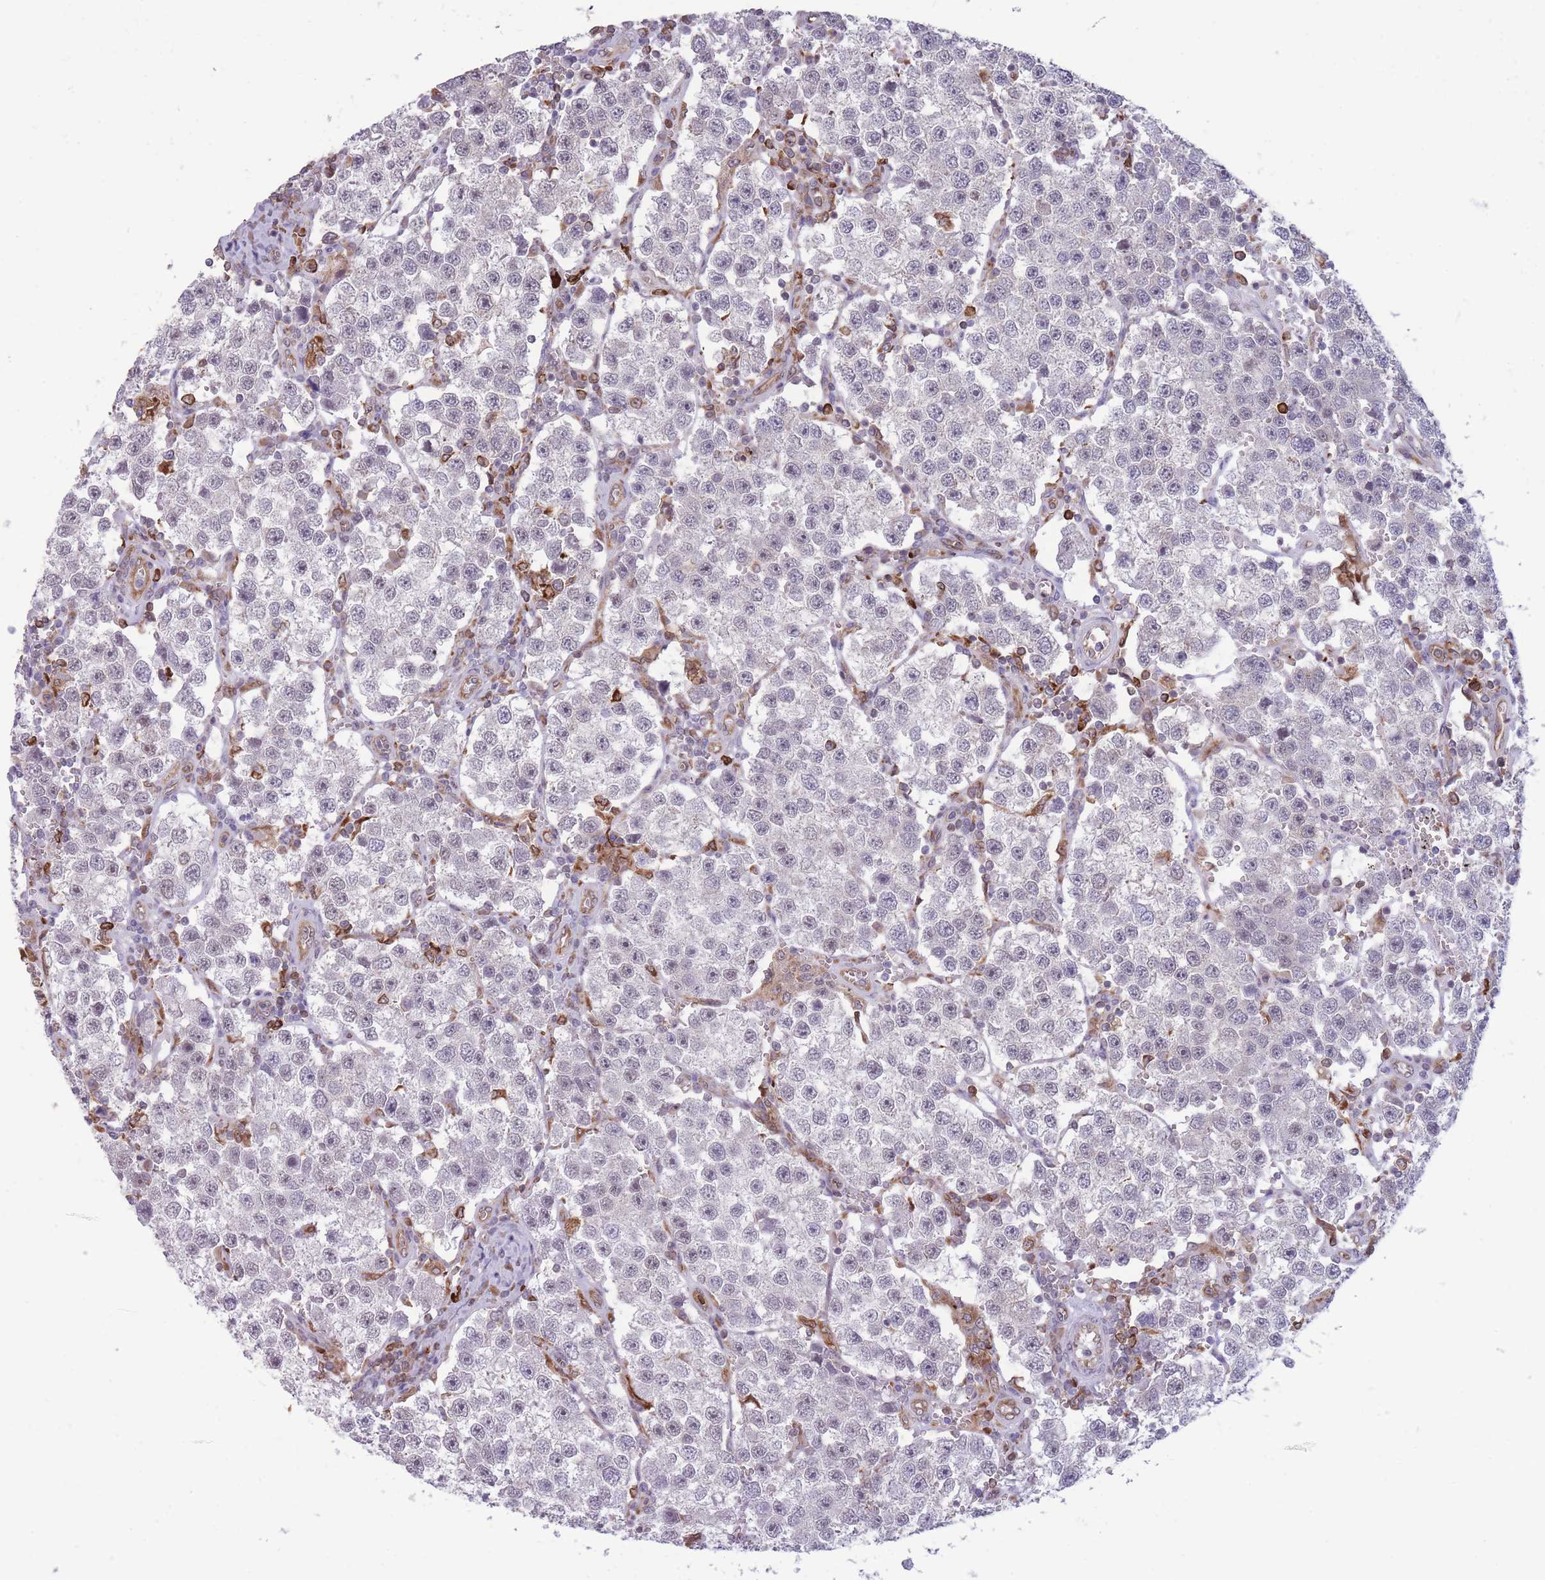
{"staining": {"intensity": "negative", "quantity": "none", "location": "none"}, "tissue": "testis cancer", "cell_type": "Tumor cells", "image_type": "cancer", "snomed": [{"axis": "morphology", "description": "Seminoma, NOS"}, {"axis": "topography", "description": "Testis"}], "caption": "Immunohistochemistry photomicrograph of testis cancer stained for a protein (brown), which demonstrates no staining in tumor cells. (DAB (3,3'-diaminobenzidine) immunohistochemistry visualized using brightfield microscopy, high magnification).", "gene": "TMEM121", "patient": {"sex": "male", "age": 37}}